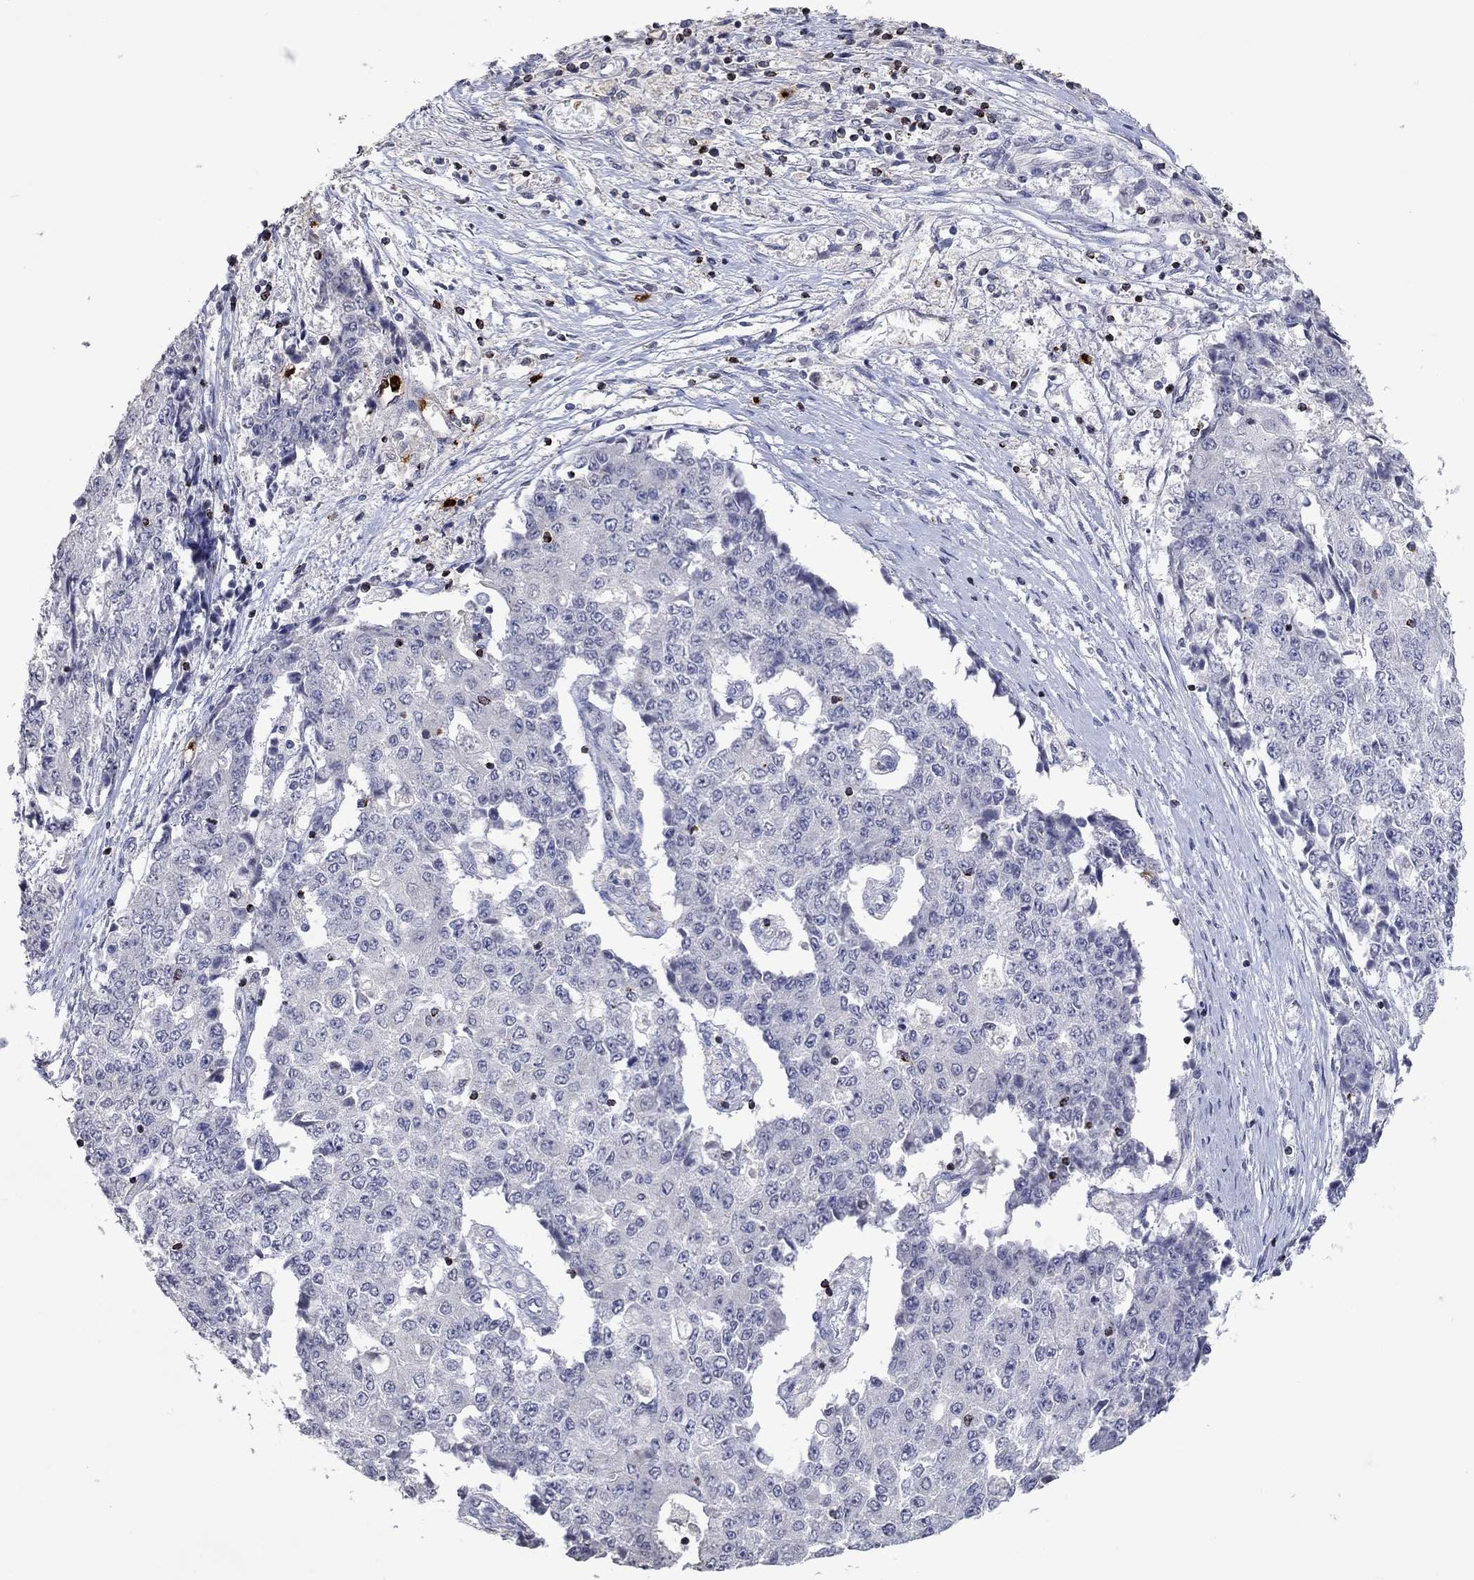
{"staining": {"intensity": "negative", "quantity": "none", "location": "none"}, "tissue": "ovarian cancer", "cell_type": "Tumor cells", "image_type": "cancer", "snomed": [{"axis": "morphology", "description": "Carcinoma, endometroid"}, {"axis": "topography", "description": "Ovary"}], "caption": "Ovarian cancer stained for a protein using immunohistochemistry (IHC) demonstrates no positivity tumor cells.", "gene": "CCL5", "patient": {"sex": "female", "age": 42}}